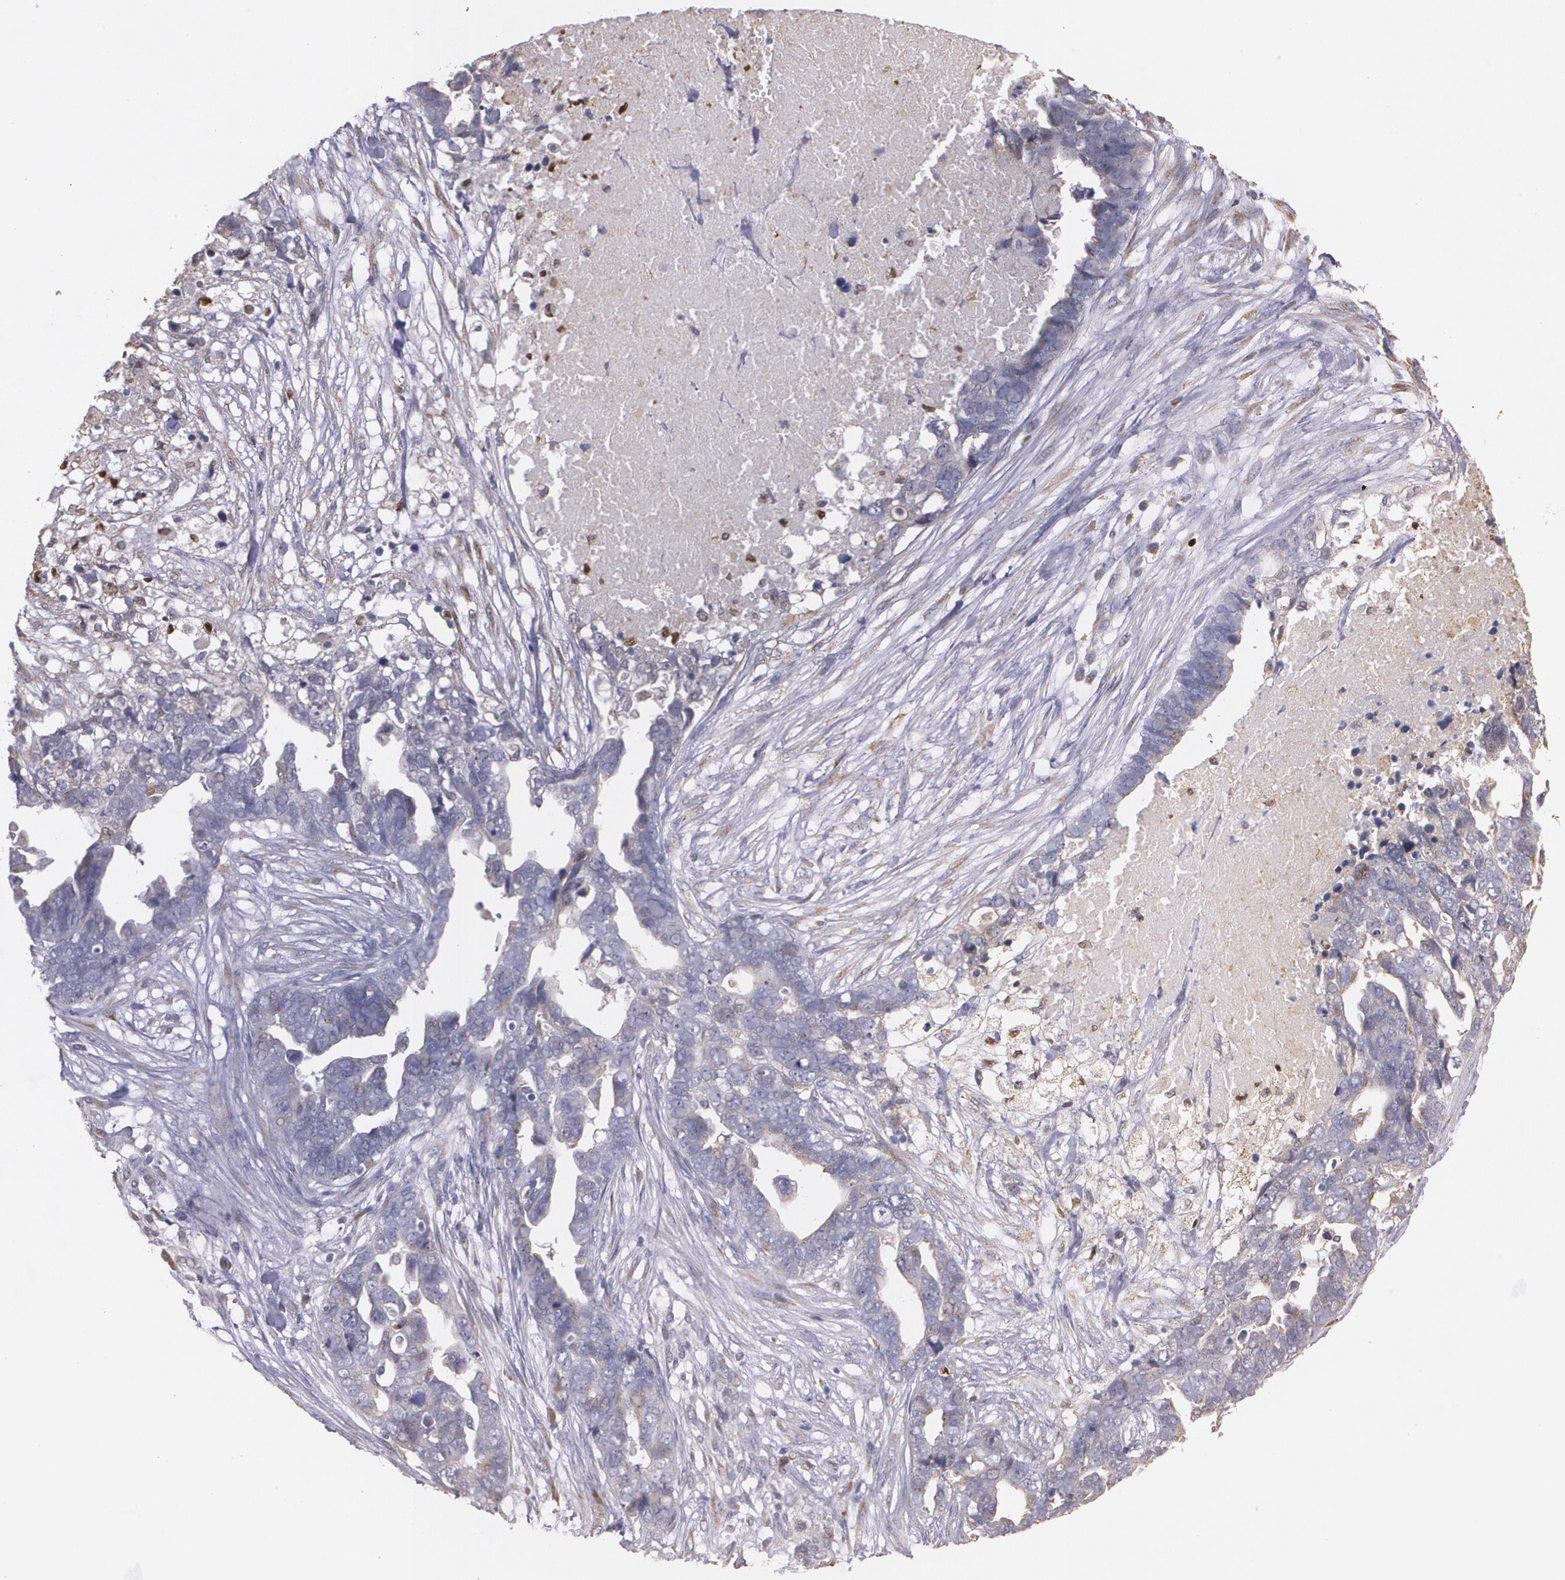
{"staining": {"intensity": "weak", "quantity": "25%-75%", "location": "cytoplasmic/membranous"}, "tissue": "ovarian cancer", "cell_type": "Tumor cells", "image_type": "cancer", "snomed": [{"axis": "morphology", "description": "Normal tissue, NOS"}, {"axis": "morphology", "description": "Cystadenocarcinoma, serous, NOS"}, {"axis": "topography", "description": "Fallopian tube"}, {"axis": "topography", "description": "Ovary"}], "caption": "Immunohistochemical staining of human serous cystadenocarcinoma (ovarian) shows low levels of weak cytoplasmic/membranous protein positivity in about 25%-75% of tumor cells.", "gene": "ATF3", "patient": {"sex": "female", "age": 56}}